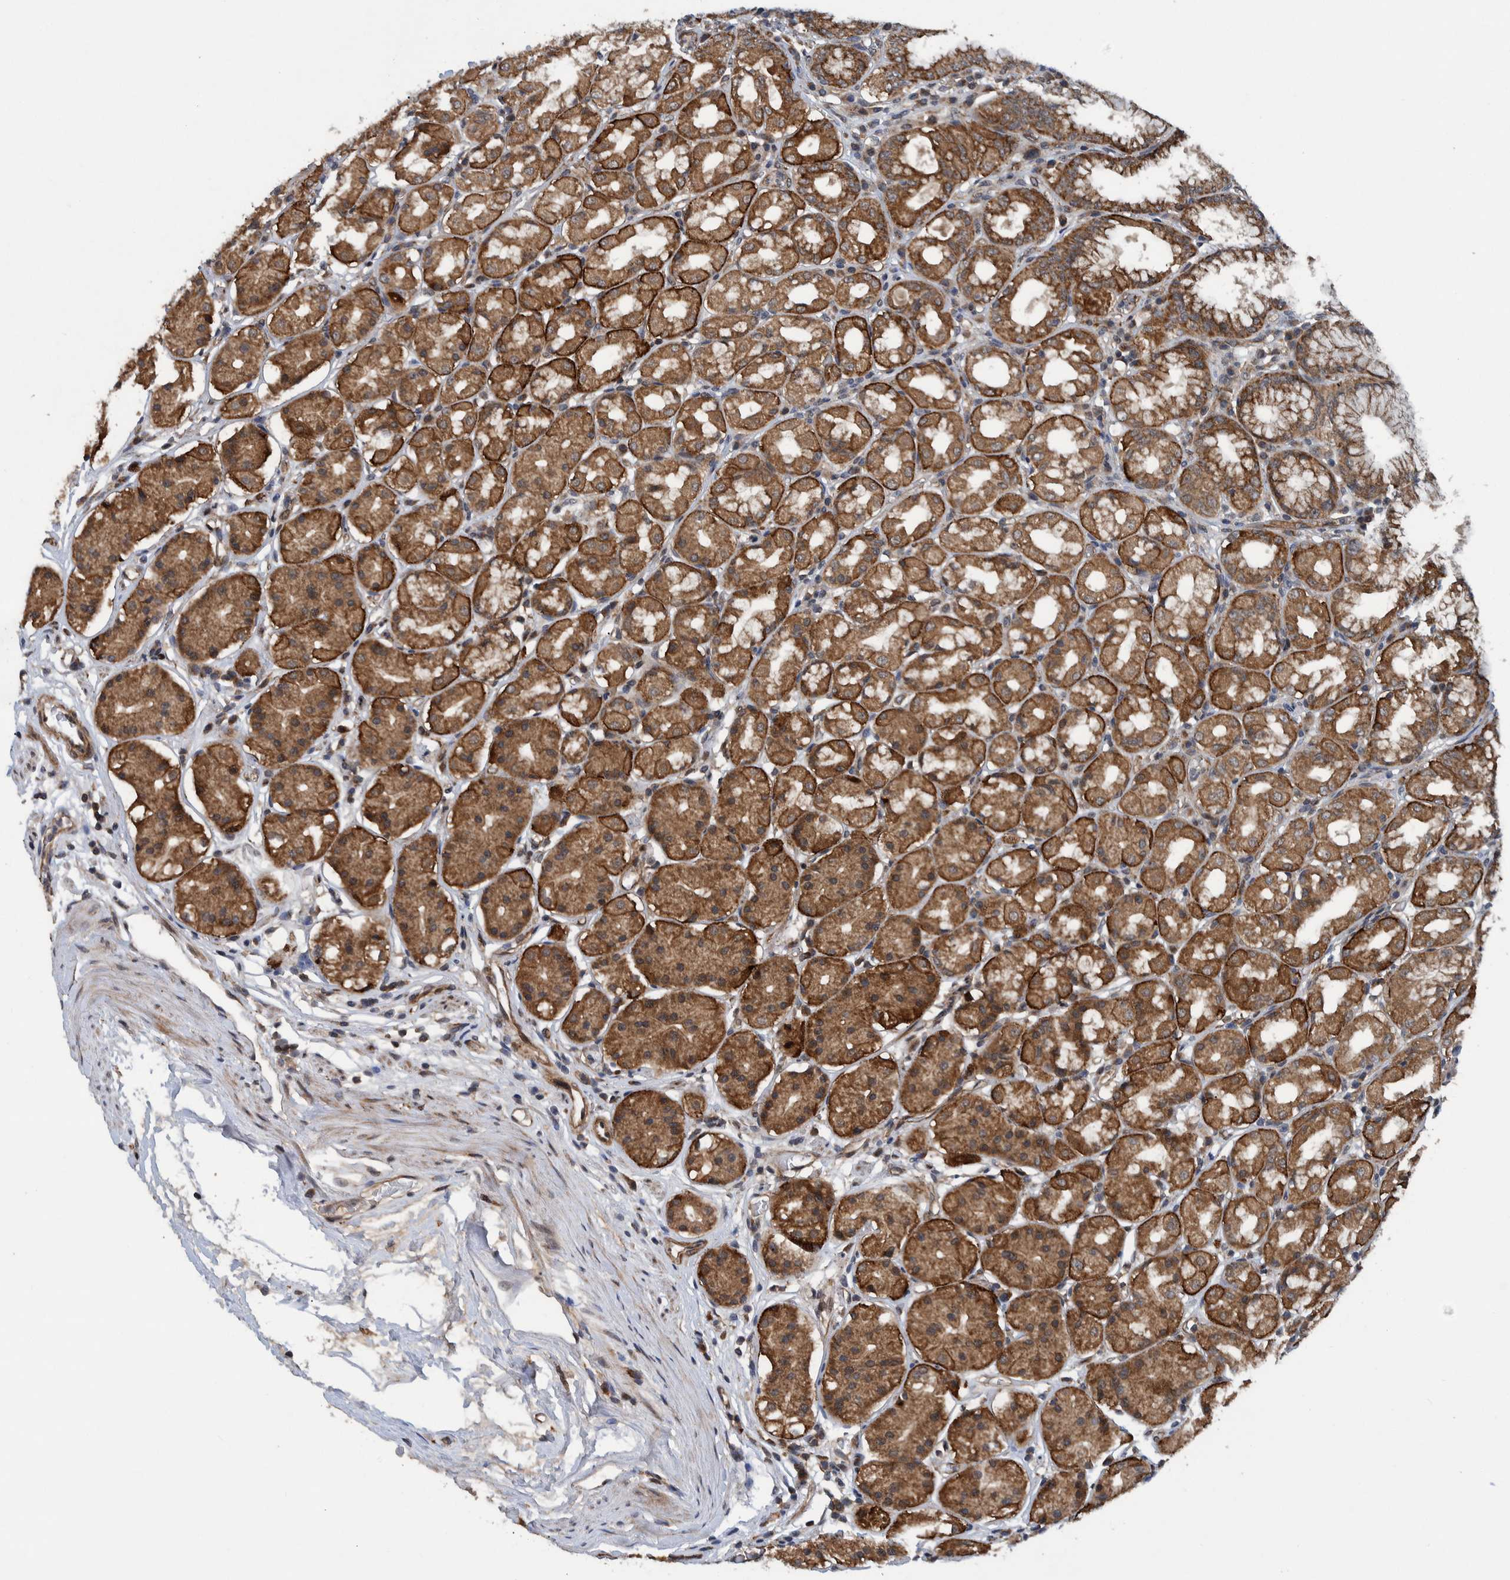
{"staining": {"intensity": "moderate", "quantity": ">75%", "location": "cytoplasmic/membranous"}, "tissue": "stomach", "cell_type": "Glandular cells", "image_type": "normal", "snomed": [{"axis": "morphology", "description": "Normal tissue, NOS"}, {"axis": "topography", "description": "Stomach"}, {"axis": "topography", "description": "Stomach, lower"}], "caption": "Glandular cells show medium levels of moderate cytoplasmic/membranous positivity in about >75% of cells in normal stomach.", "gene": "MRPS7", "patient": {"sex": "female", "age": 56}}